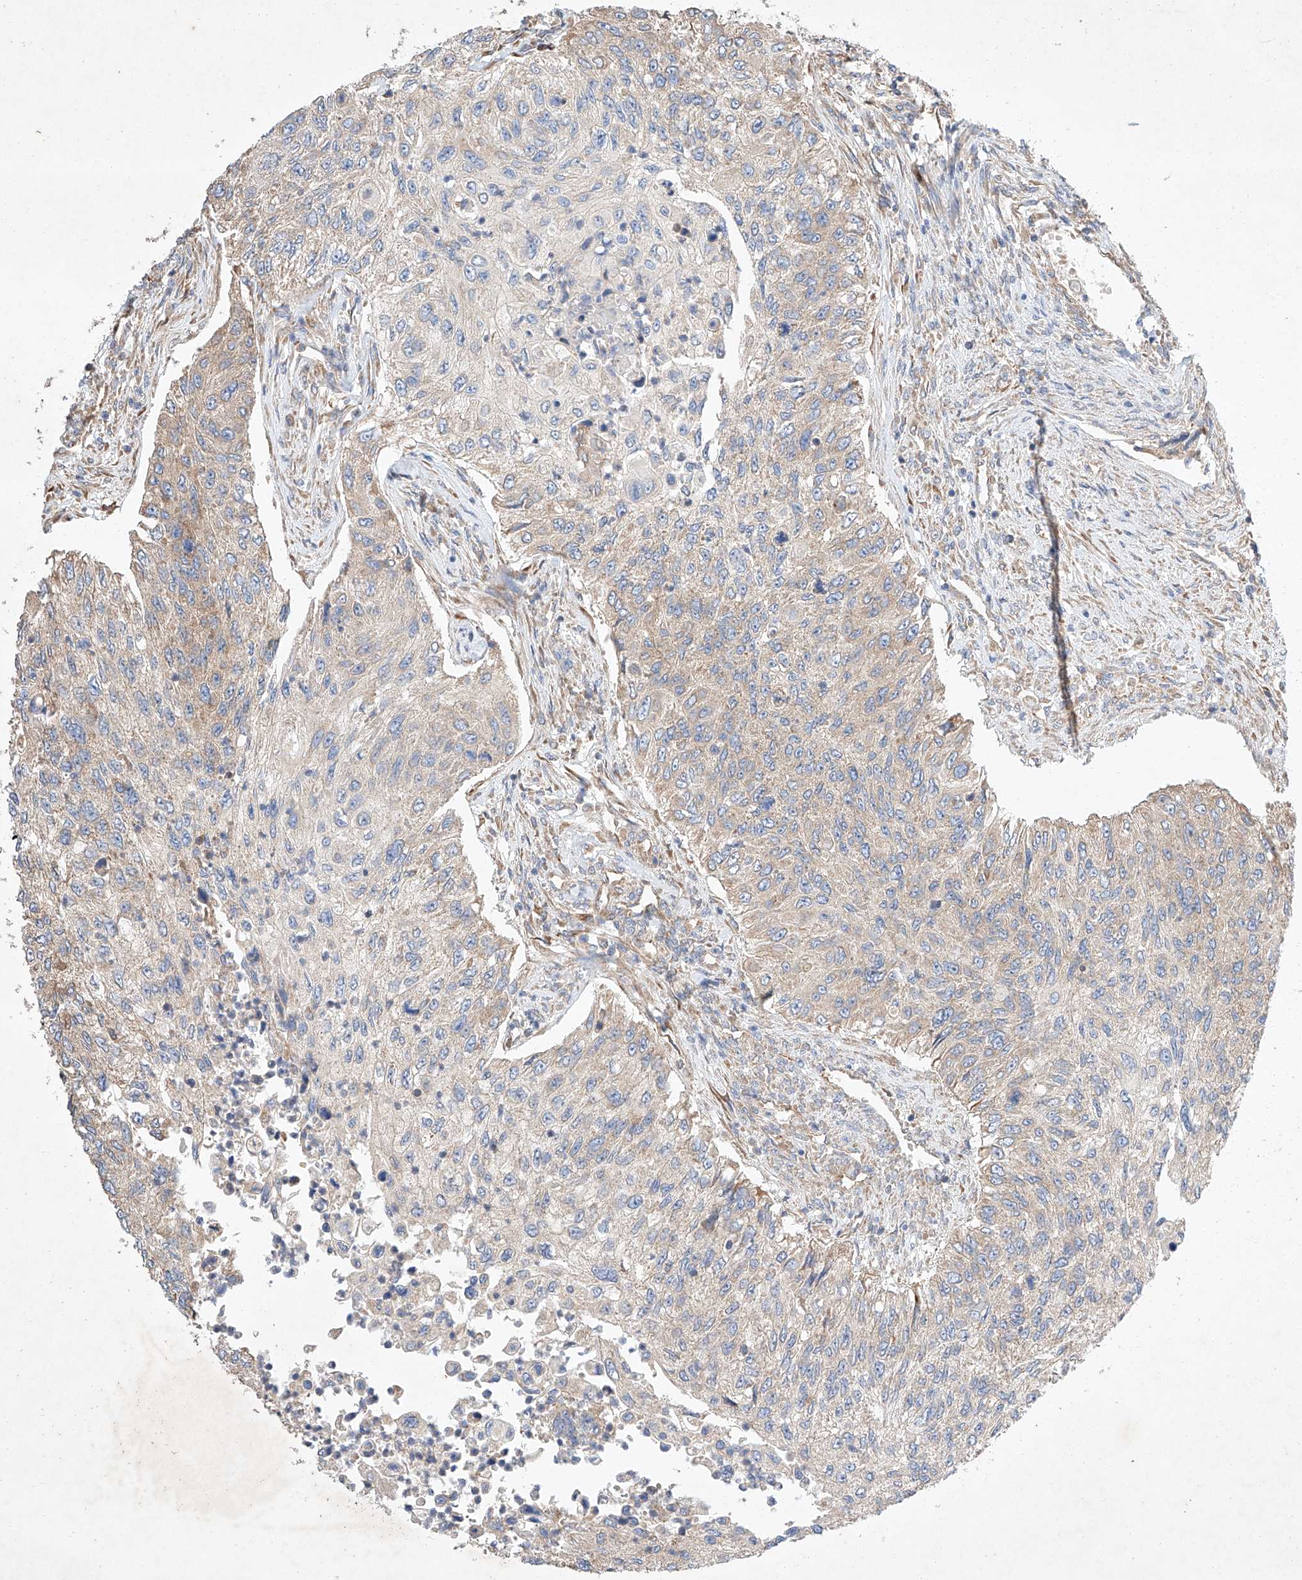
{"staining": {"intensity": "weak", "quantity": ">75%", "location": "cytoplasmic/membranous"}, "tissue": "urothelial cancer", "cell_type": "Tumor cells", "image_type": "cancer", "snomed": [{"axis": "morphology", "description": "Urothelial carcinoma, High grade"}, {"axis": "topography", "description": "Urinary bladder"}], "caption": "The histopathology image reveals a brown stain indicating the presence of a protein in the cytoplasmic/membranous of tumor cells in urothelial carcinoma (high-grade). The protein is stained brown, and the nuclei are stained in blue (DAB IHC with brightfield microscopy, high magnification).", "gene": "C6orf118", "patient": {"sex": "female", "age": 60}}